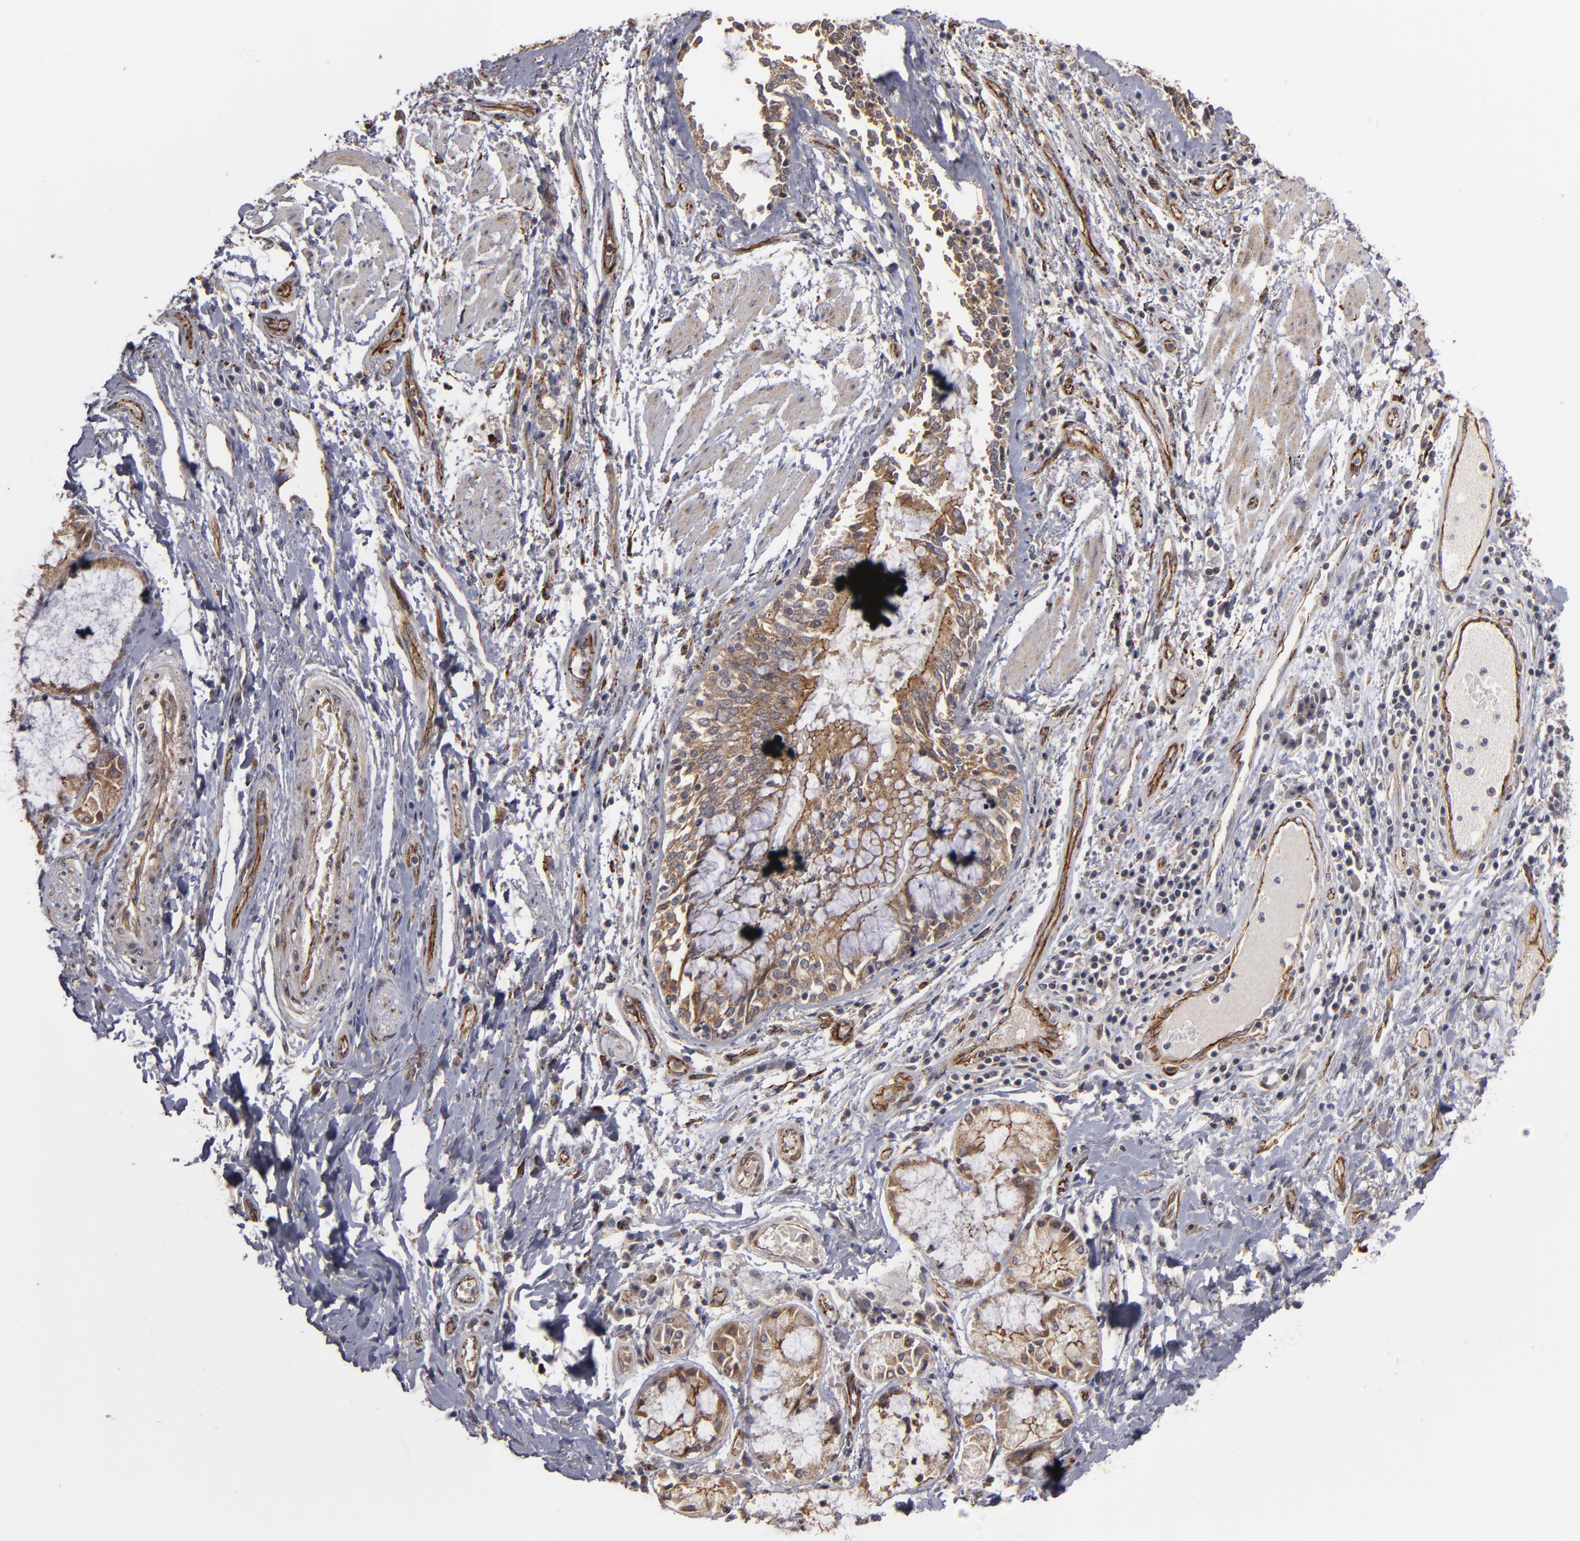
{"staining": {"intensity": "moderate", "quantity": ">75%", "location": "cytoplasmic/membranous"}, "tissue": "bronchus", "cell_type": "Respiratory epithelial cells", "image_type": "normal", "snomed": [{"axis": "morphology", "description": "Normal tissue, NOS"}, {"axis": "topography", "description": "Cartilage tissue"}, {"axis": "topography", "description": "Bronchus"}, {"axis": "topography", "description": "Lung"}], "caption": "The immunohistochemical stain labels moderate cytoplasmic/membranous expression in respiratory epithelial cells of normal bronchus. Immunohistochemistry stains the protein of interest in brown and the nuclei are stained blue.", "gene": "TJP1", "patient": {"sex": "female", "age": 49}}